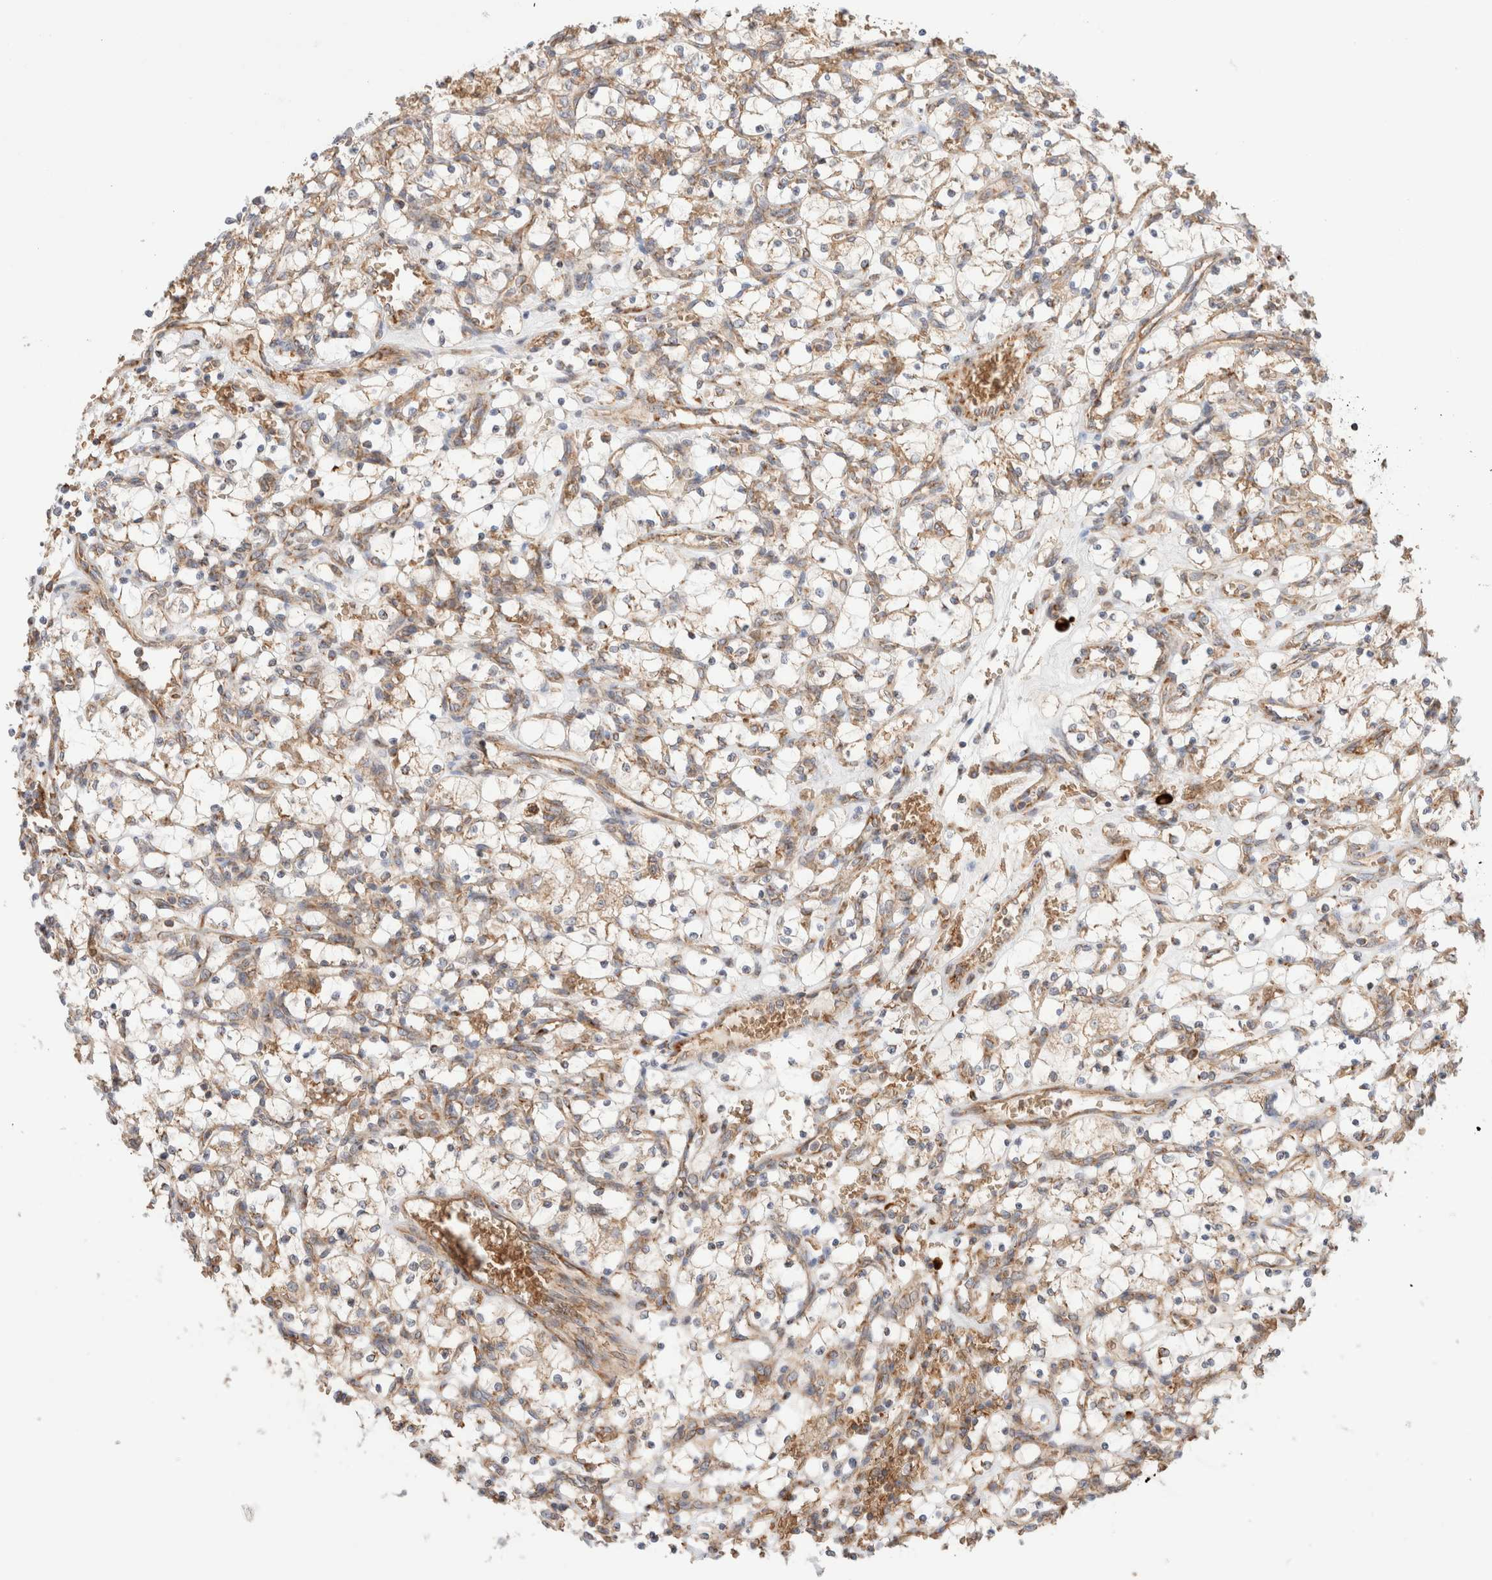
{"staining": {"intensity": "moderate", "quantity": ">75%", "location": "cytoplasmic/membranous"}, "tissue": "renal cancer", "cell_type": "Tumor cells", "image_type": "cancer", "snomed": [{"axis": "morphology", "description": "Adenocarcinoma, NOS"}, {"axis": "topography", "description": "Kidney"}], "caption": "Protein staining displays moderate cytoplasmic/membranous expression in approximately >75% of tumor cells in renal adenocarcinoma.", "gene": "UTS2B", "patient": {"sex": "female", "age": 69}}